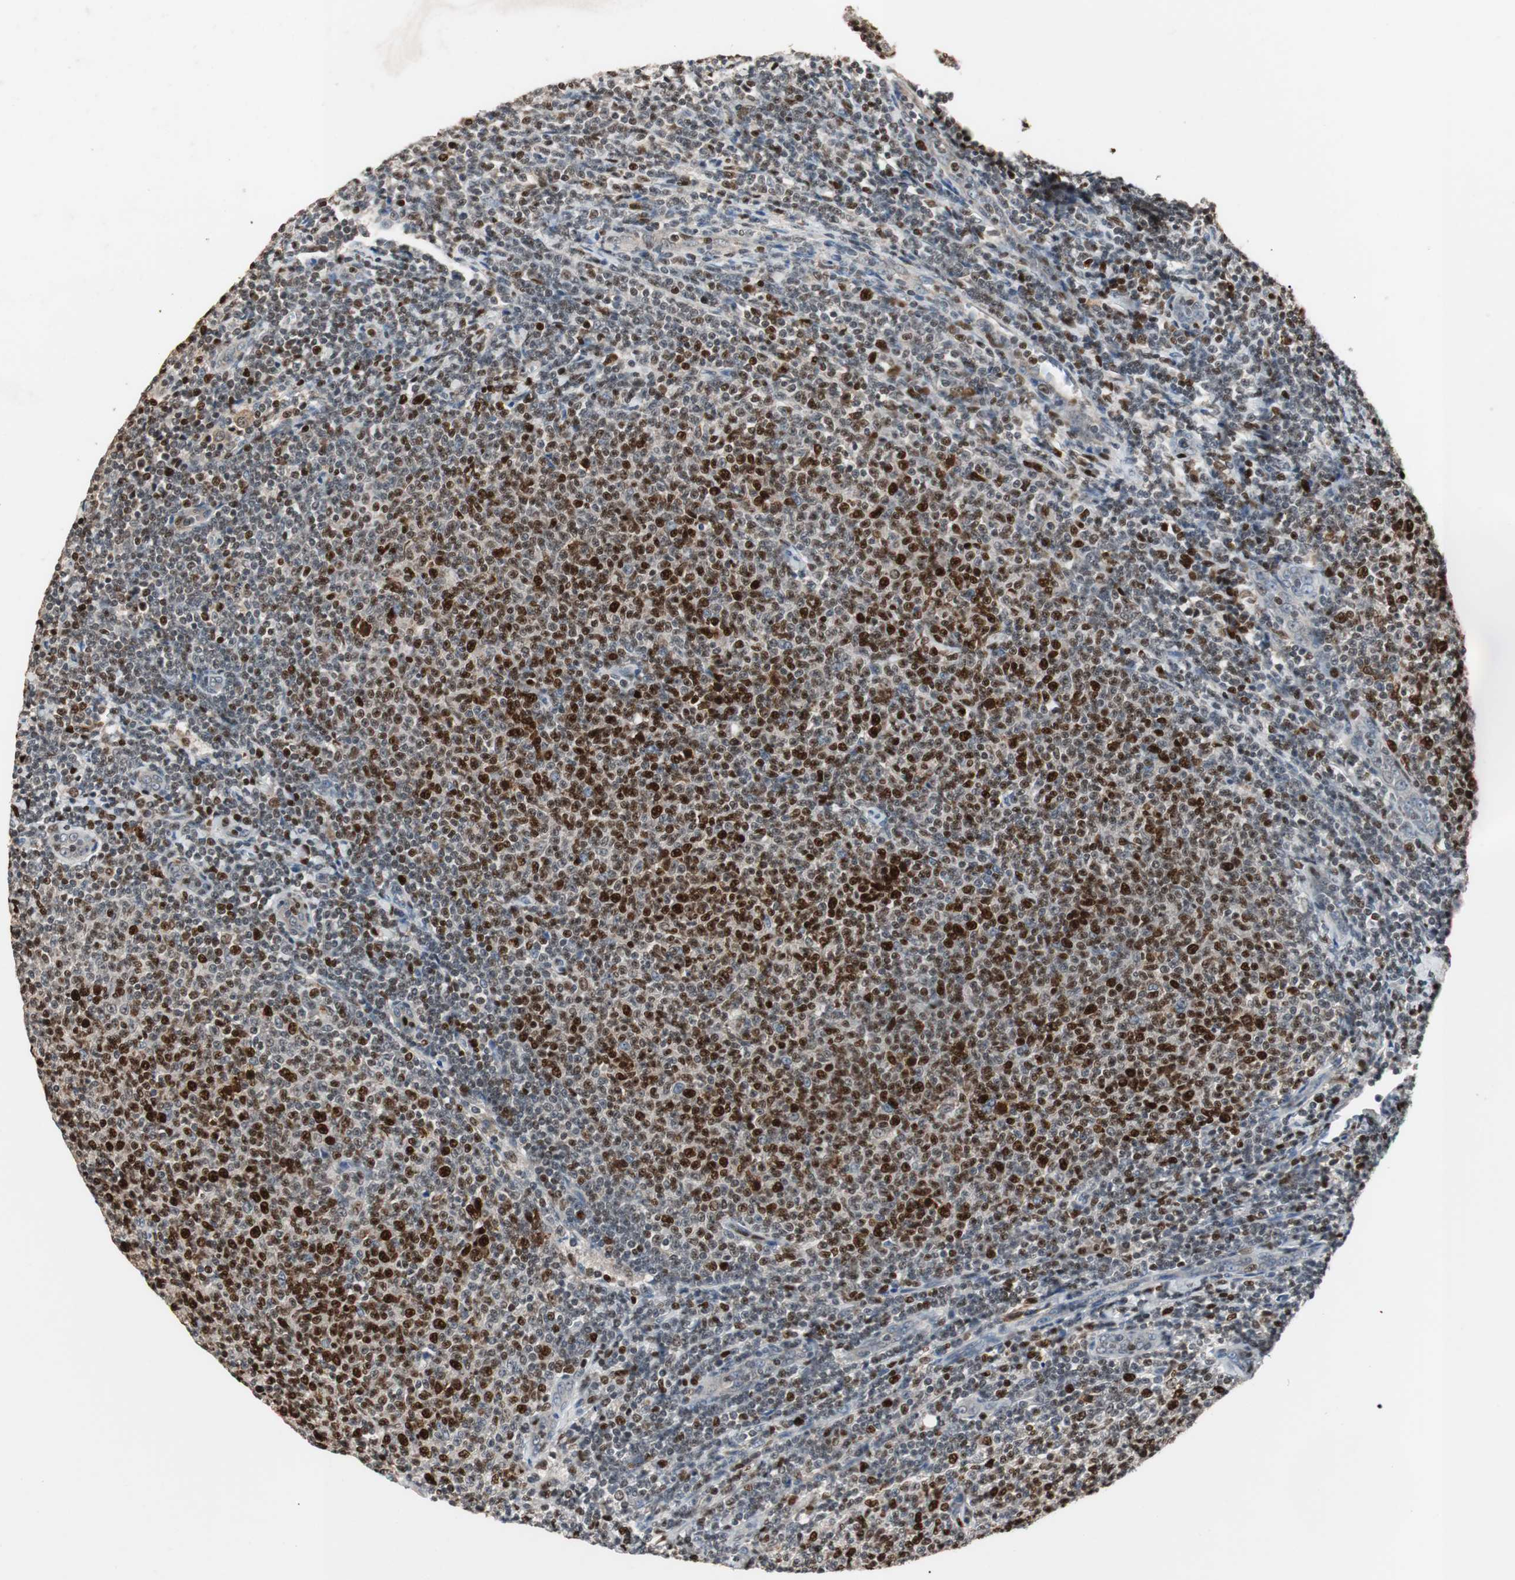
{"staining": {"intensity": "strong", "quantity": "25%-75%", "location": "nuclear"}, "tissue": "lymphoma", "cell_type": "Tumor cells", "image_type": "cancer", "snomed": [{"axis": "morphology", "description": "Malignant lymphoma, non-Hodgkin's type, Low grade"}, {"axis": "topography", "description": "Lymph node"}], "caption": "DAB (3,3'-diaminobenzidine) immunohistochemical staining of human low-grade malignant lymphoma, non-Hodgkin's type reveals strong nuclear protein positivity in approximately 25%-75% of tumor cells.", "gene": "FEN1", "patient": {"sex": "male", "age": 66}}